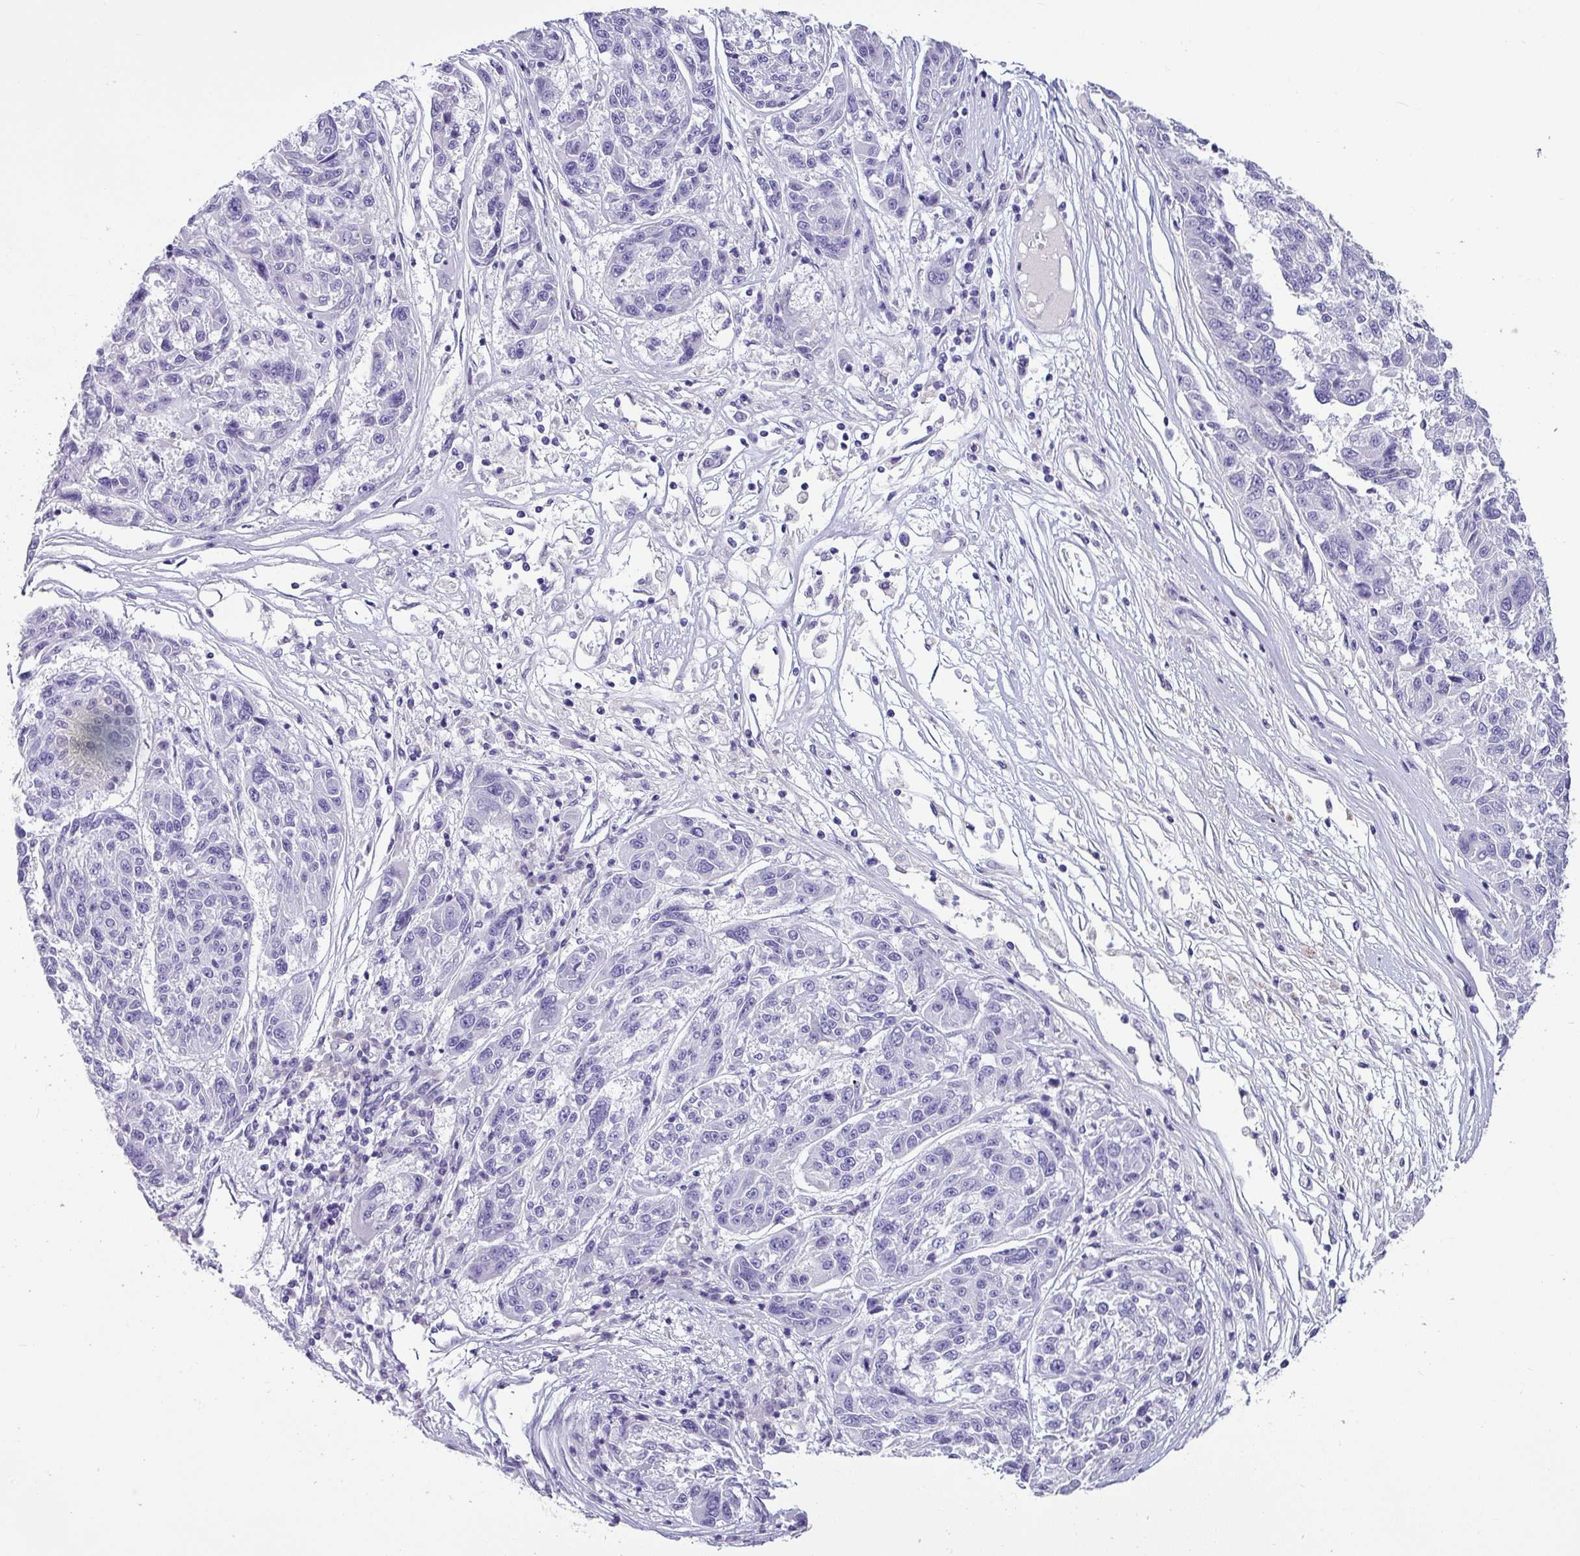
{"staining": {"intensity": "negative", "quantity": "none", "location": "none"}, "tissue": "melanoma", "cell_type": "Tumor cells", "image_type": "cancer", "snomed": [{"axis": "morphology", "description": "Malignant melanoma, NOS"}, {"axis": "topography", "description": "Skin"}], "caption": "High magnification brightfield microscopy of melanoma stained with DAB (brown) and counterstained with hematoxylin (blue): tumor cells show no significant expression.", "gene": "VCX2", "patient": {"sex": "male", "age": 53}}